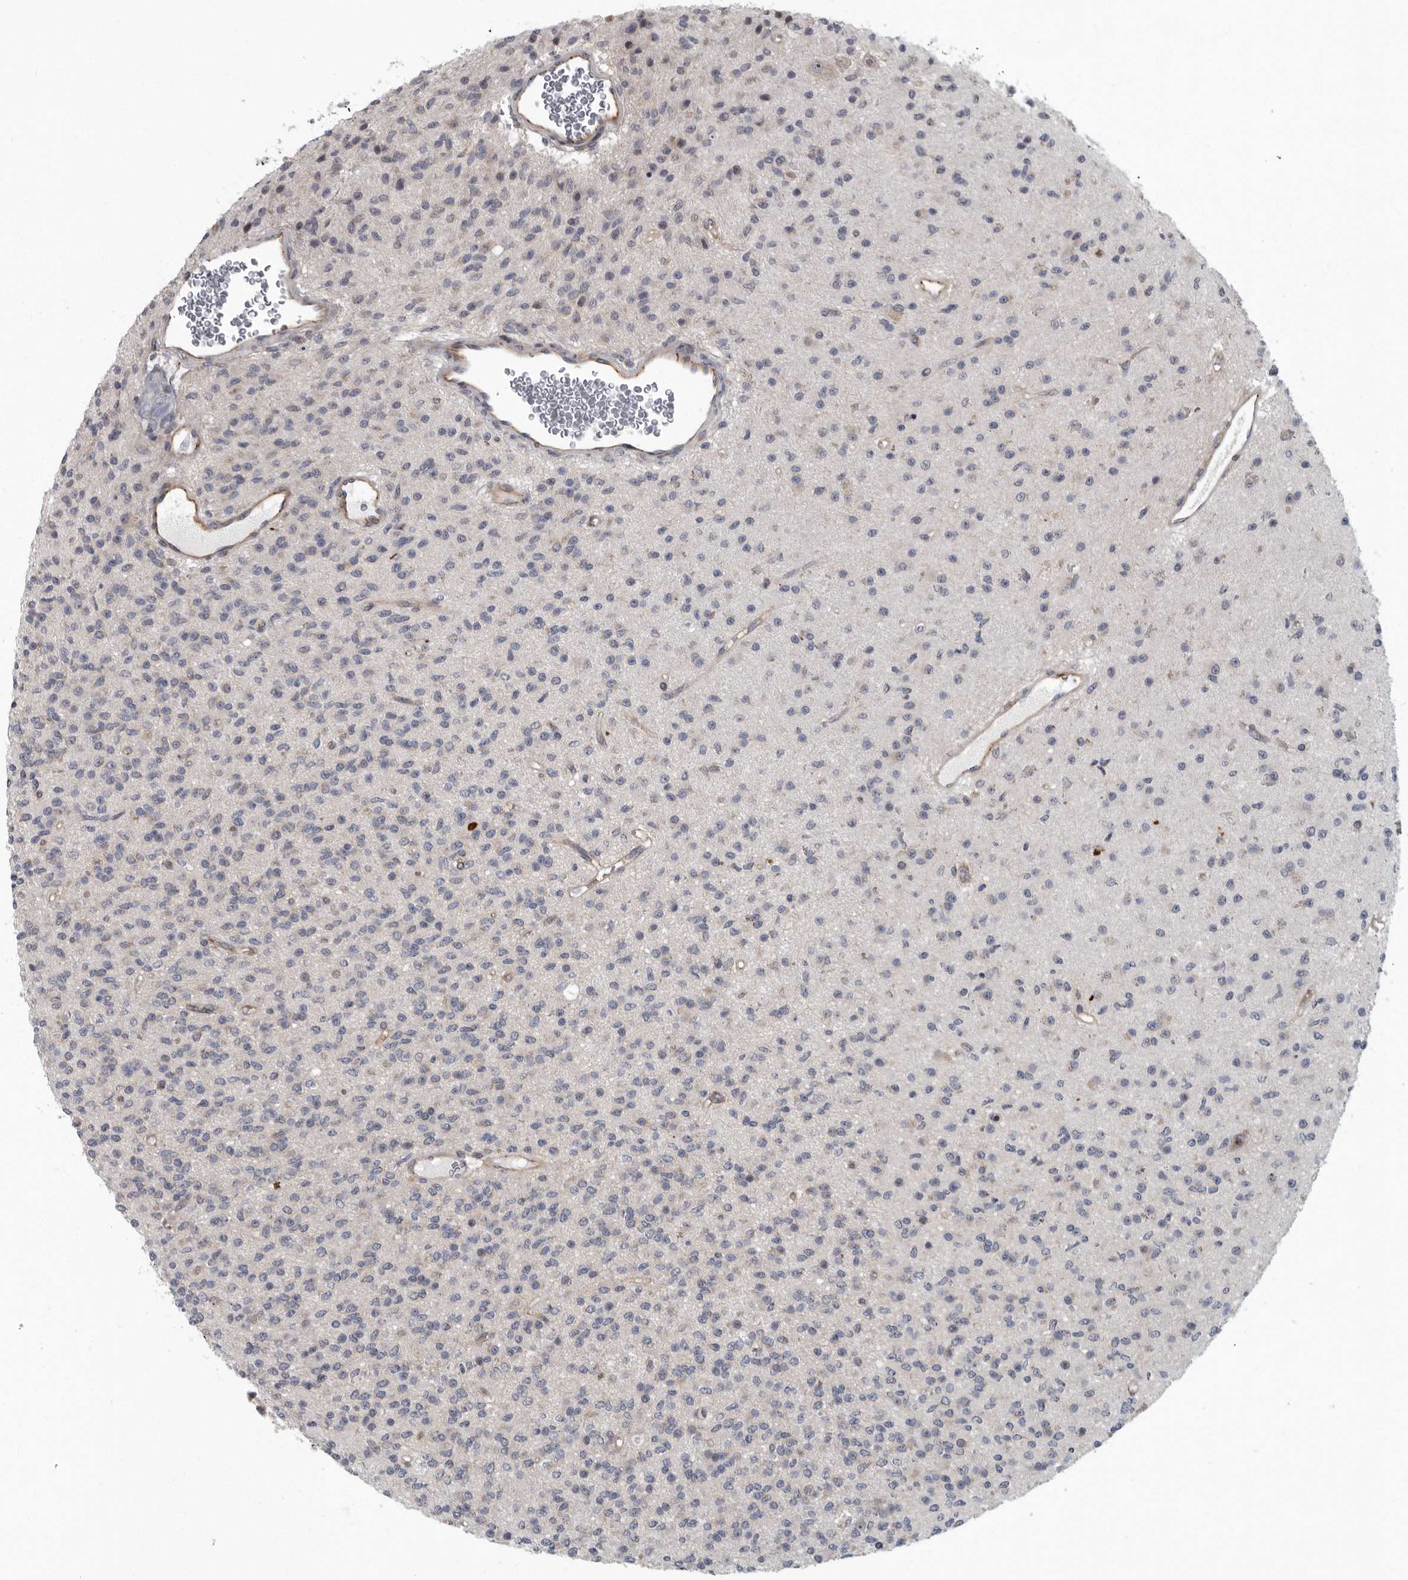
{"staining": {"intensity": "negative", "quantity": "none", "location": "none"}, "tissue": "glioma", "cell_type": "Tumor cells", "image_type": "cancer", "snomed": [{"axis": "morphology", "description": "Glioma, malignant, High grade"}, {"axis": "topography", "description": "Brain"}], "caption": "Image shows no protein expression in tumor cells of malignant glioma (high-grade) tissue.", "gene": "PDCD11", "patient": {"sex": "male", "age": 34}}